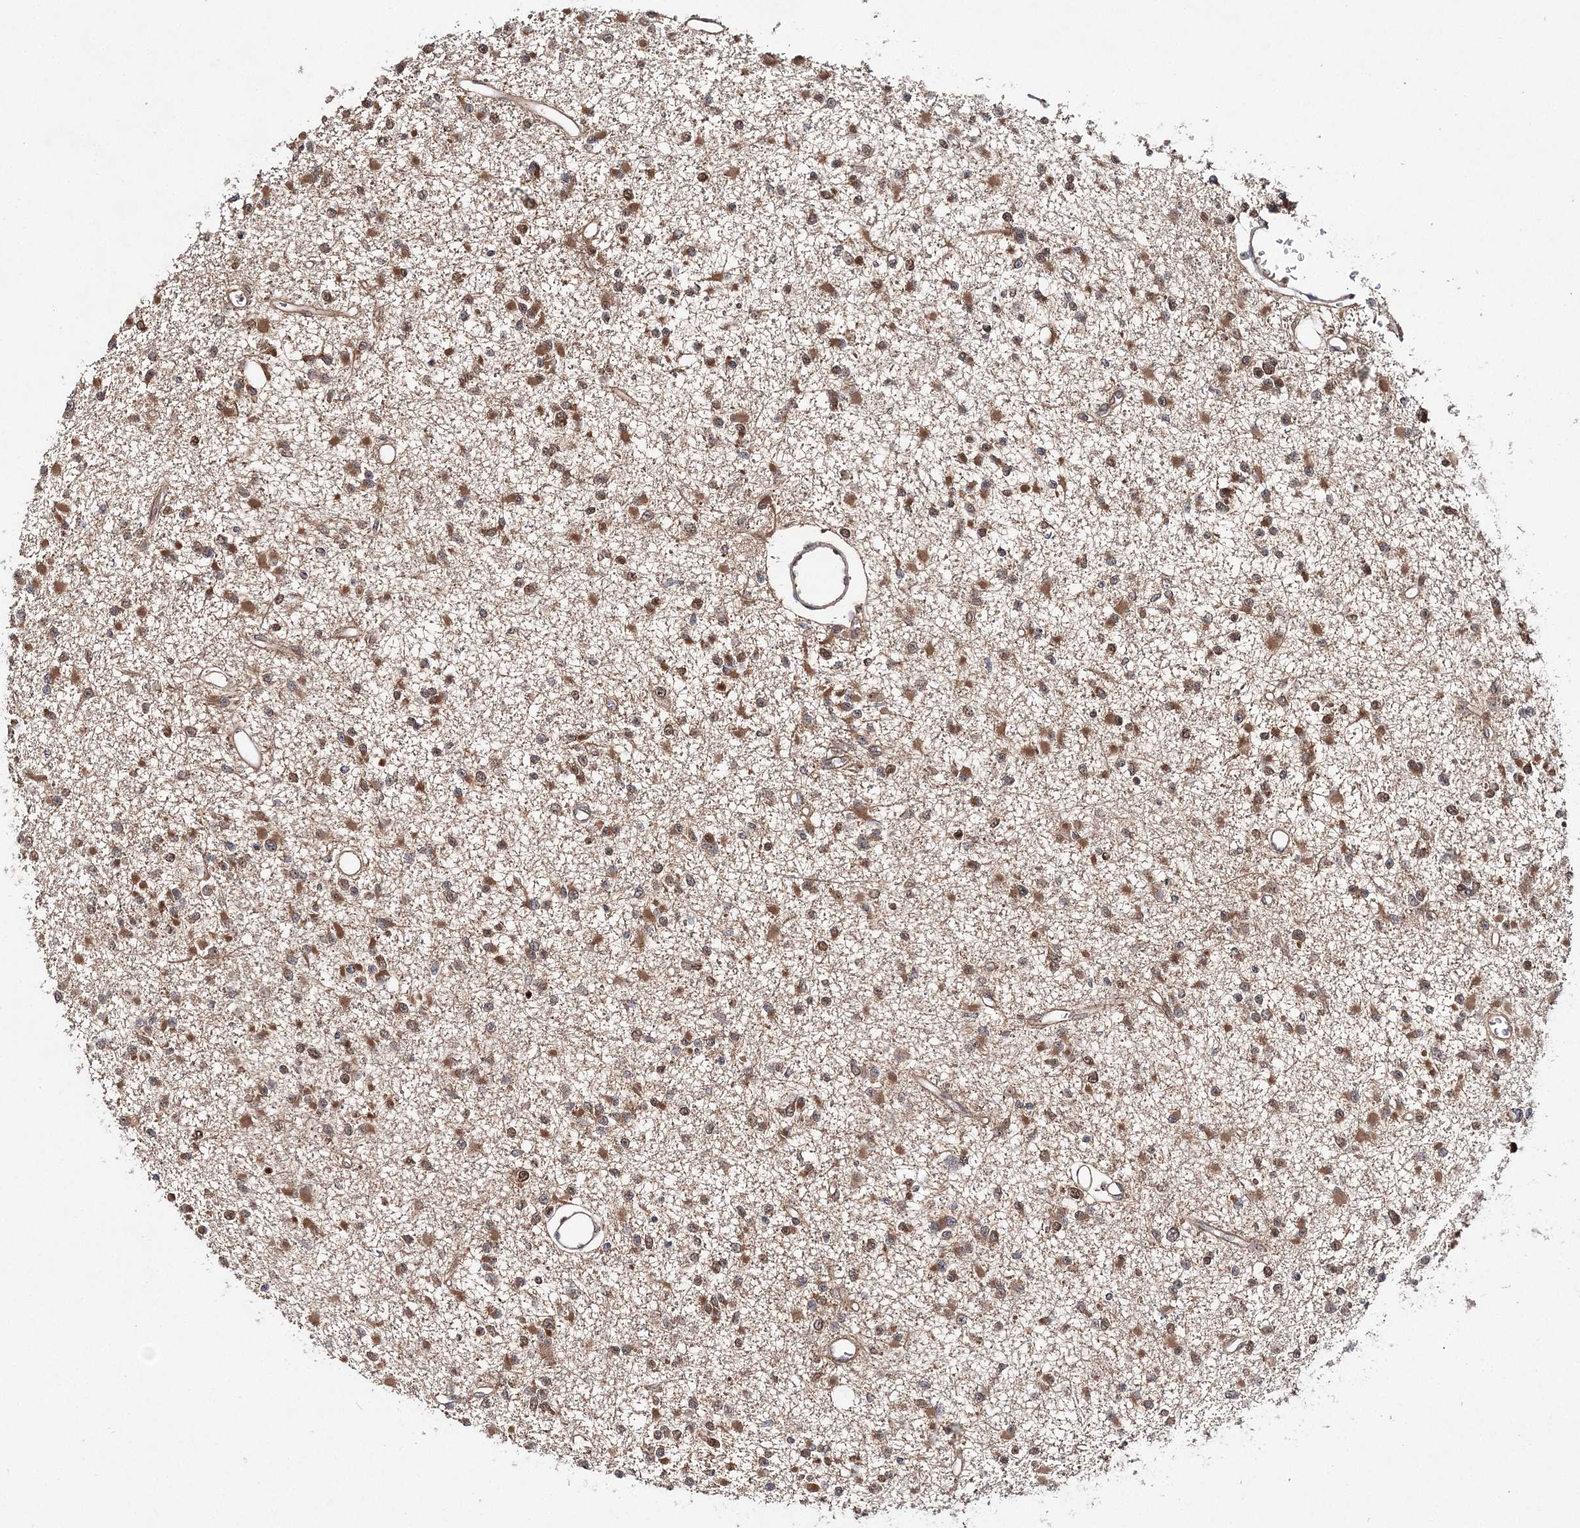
{"staining": {"intensity": "moderate", "quantity": ">75%", "location": "cytoplasmic/membranous"}, "tissue": "glioma", "cell_type": "Tumor cells", "image_type": "cancer", "snomed": [{"axis": "morphology", "description": "Glioma, malignant, Low grade"}, {"axis": "topography", "description": "Brain"}], "caption": "Protein analysis of glioma tissue shows moderate cytoplasmic/membranous positivity in about >75% of tumor cells.", "gene": "NIF3L1", "patient": {"sex": "female", "age": 22}}